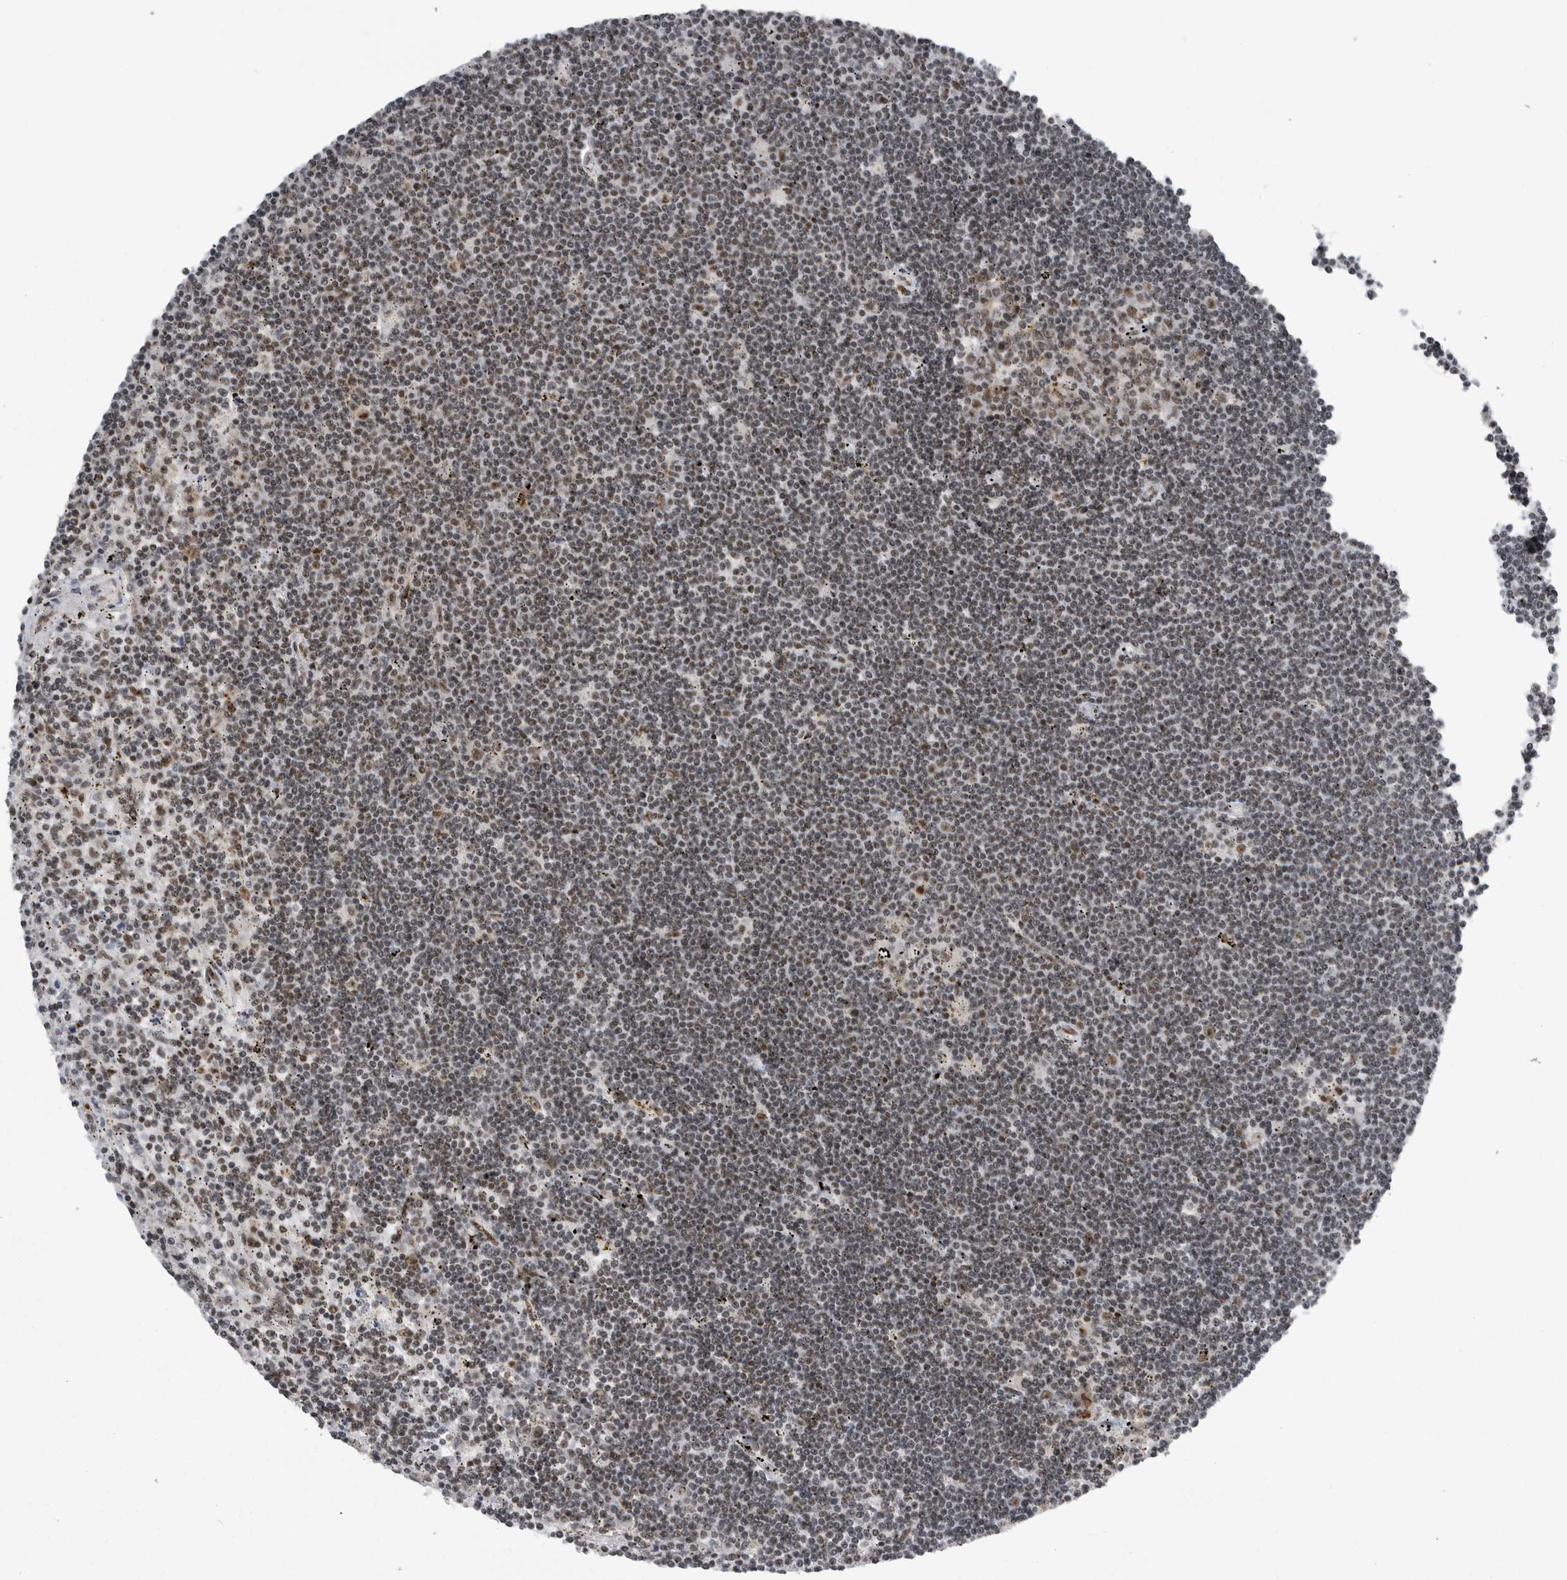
{"staining": {"intensity": "weak", "quantity": "<25%", "location": "nuclear"}, "tissue": "lymphoma", "cell_type": "Tumor cells", "image_type": "cancer", "snomed": [{"axis": "morphology", "description": "Malignant lymphoma, non-Hodgkin's type, Low grade"}, {"axis": "topography", "description": "Spleen"}], "caption": "IHC micrograph of neoplastic tissue: human low-grade malignant lymphoma, non-Hodgkin's type stained with DAB (3,3'-diaminobenzidine) exhibits no significant protein staining in tumor cells.", "gene": "ZSCAN2", "patient": {"sex": "male", "age": 76}}